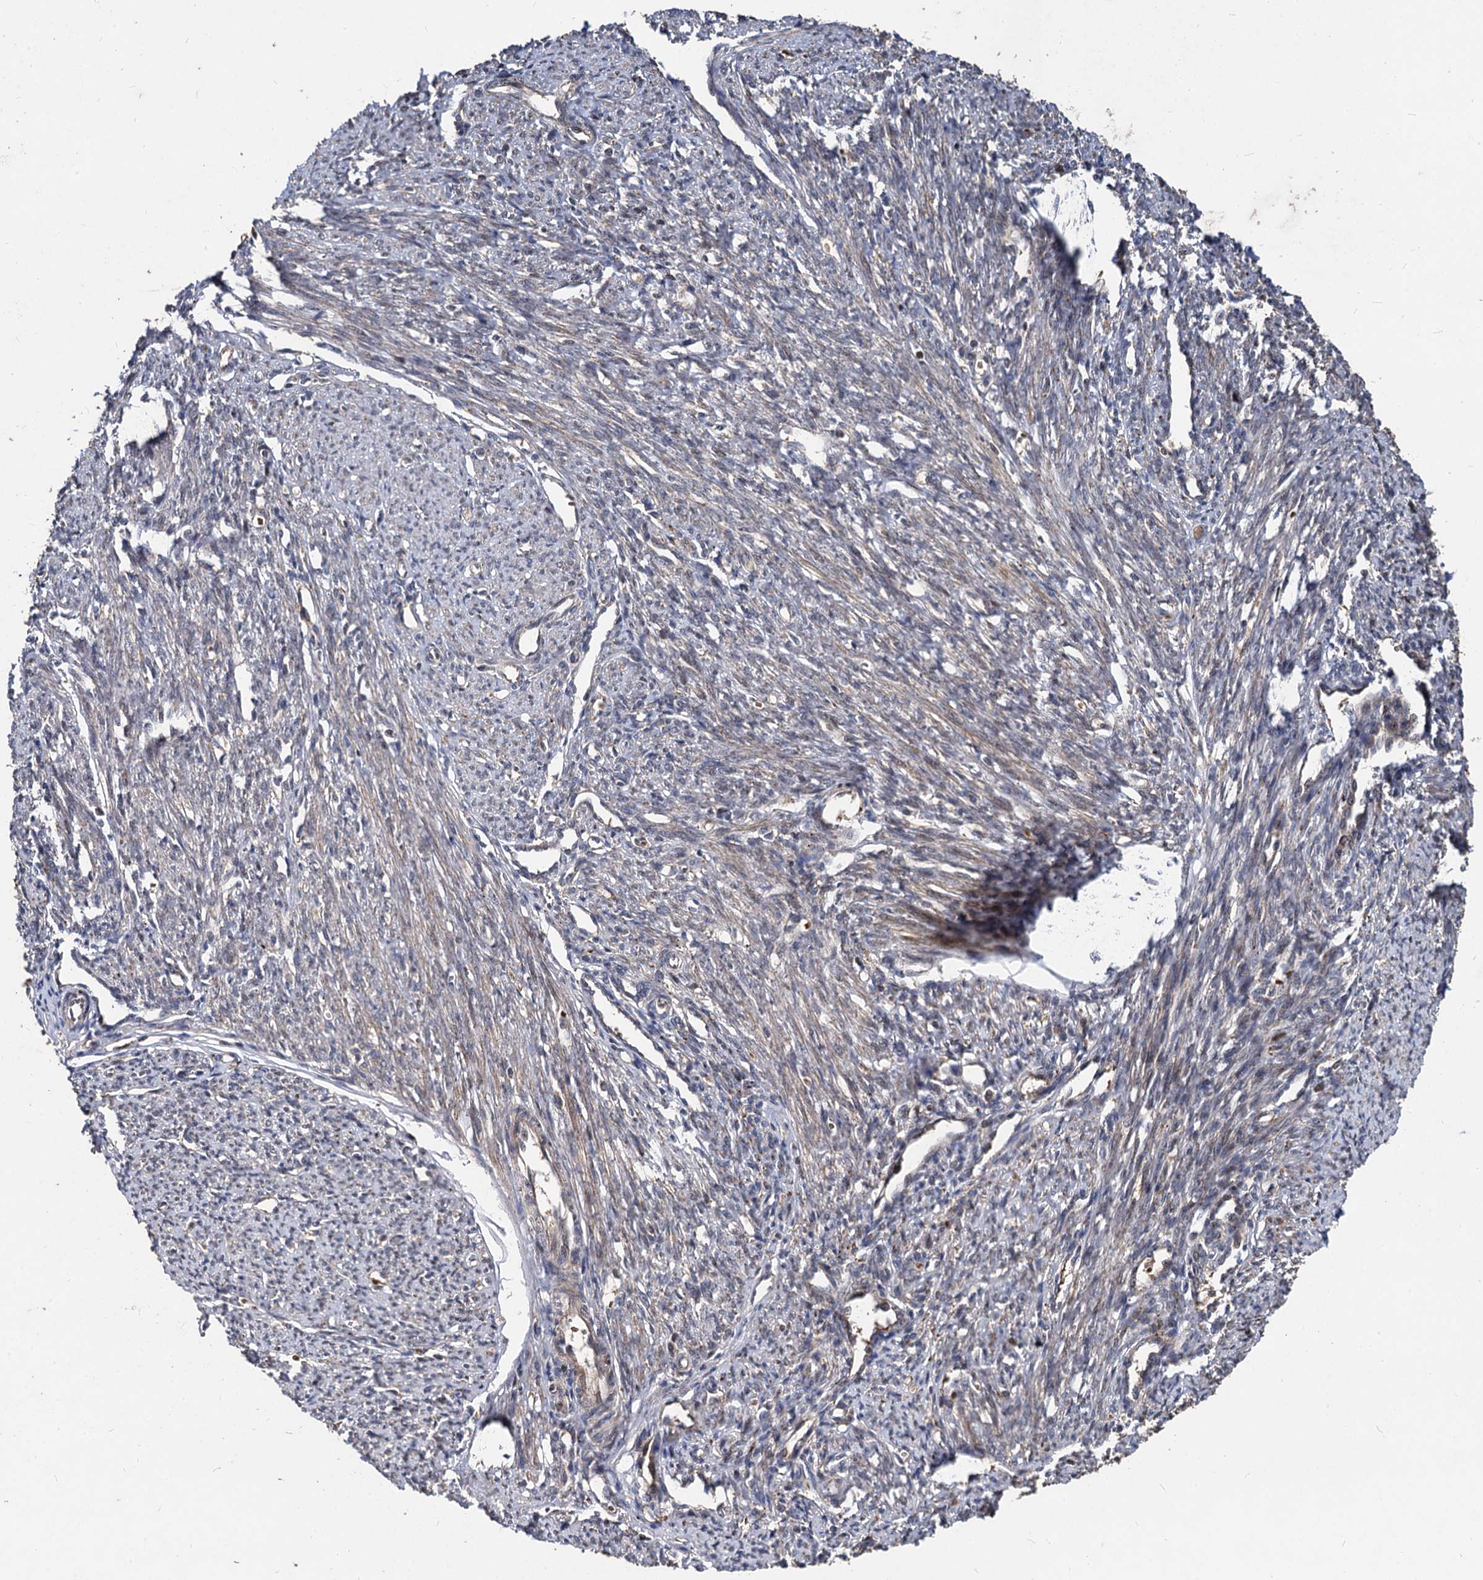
{"staining": {"intensity": "moderate", "quantity": "25%-75%", "location": "cytoplasmic/membranous"}, "tissue": "smooth muscle", "cell_type": "Smooth muscle cells", "image_type": "normal", "snomed": [{"axis": "morphology", "description": "Normal tissue, NOS"}, {"axis": "topography", "description": "Smooth muscle"}, {"axis": "topography", "description": "Uterus"}], "caption": "Protein positivity by immunohistochemistry (IHC) reveals moderate cytoplasmic/membranous positivity in approximately 25%-75% of smooth muscle cells in normal smooth muscle.", "gene": "BCL2L2", "patient": {"sex": "female", "age": 59}}